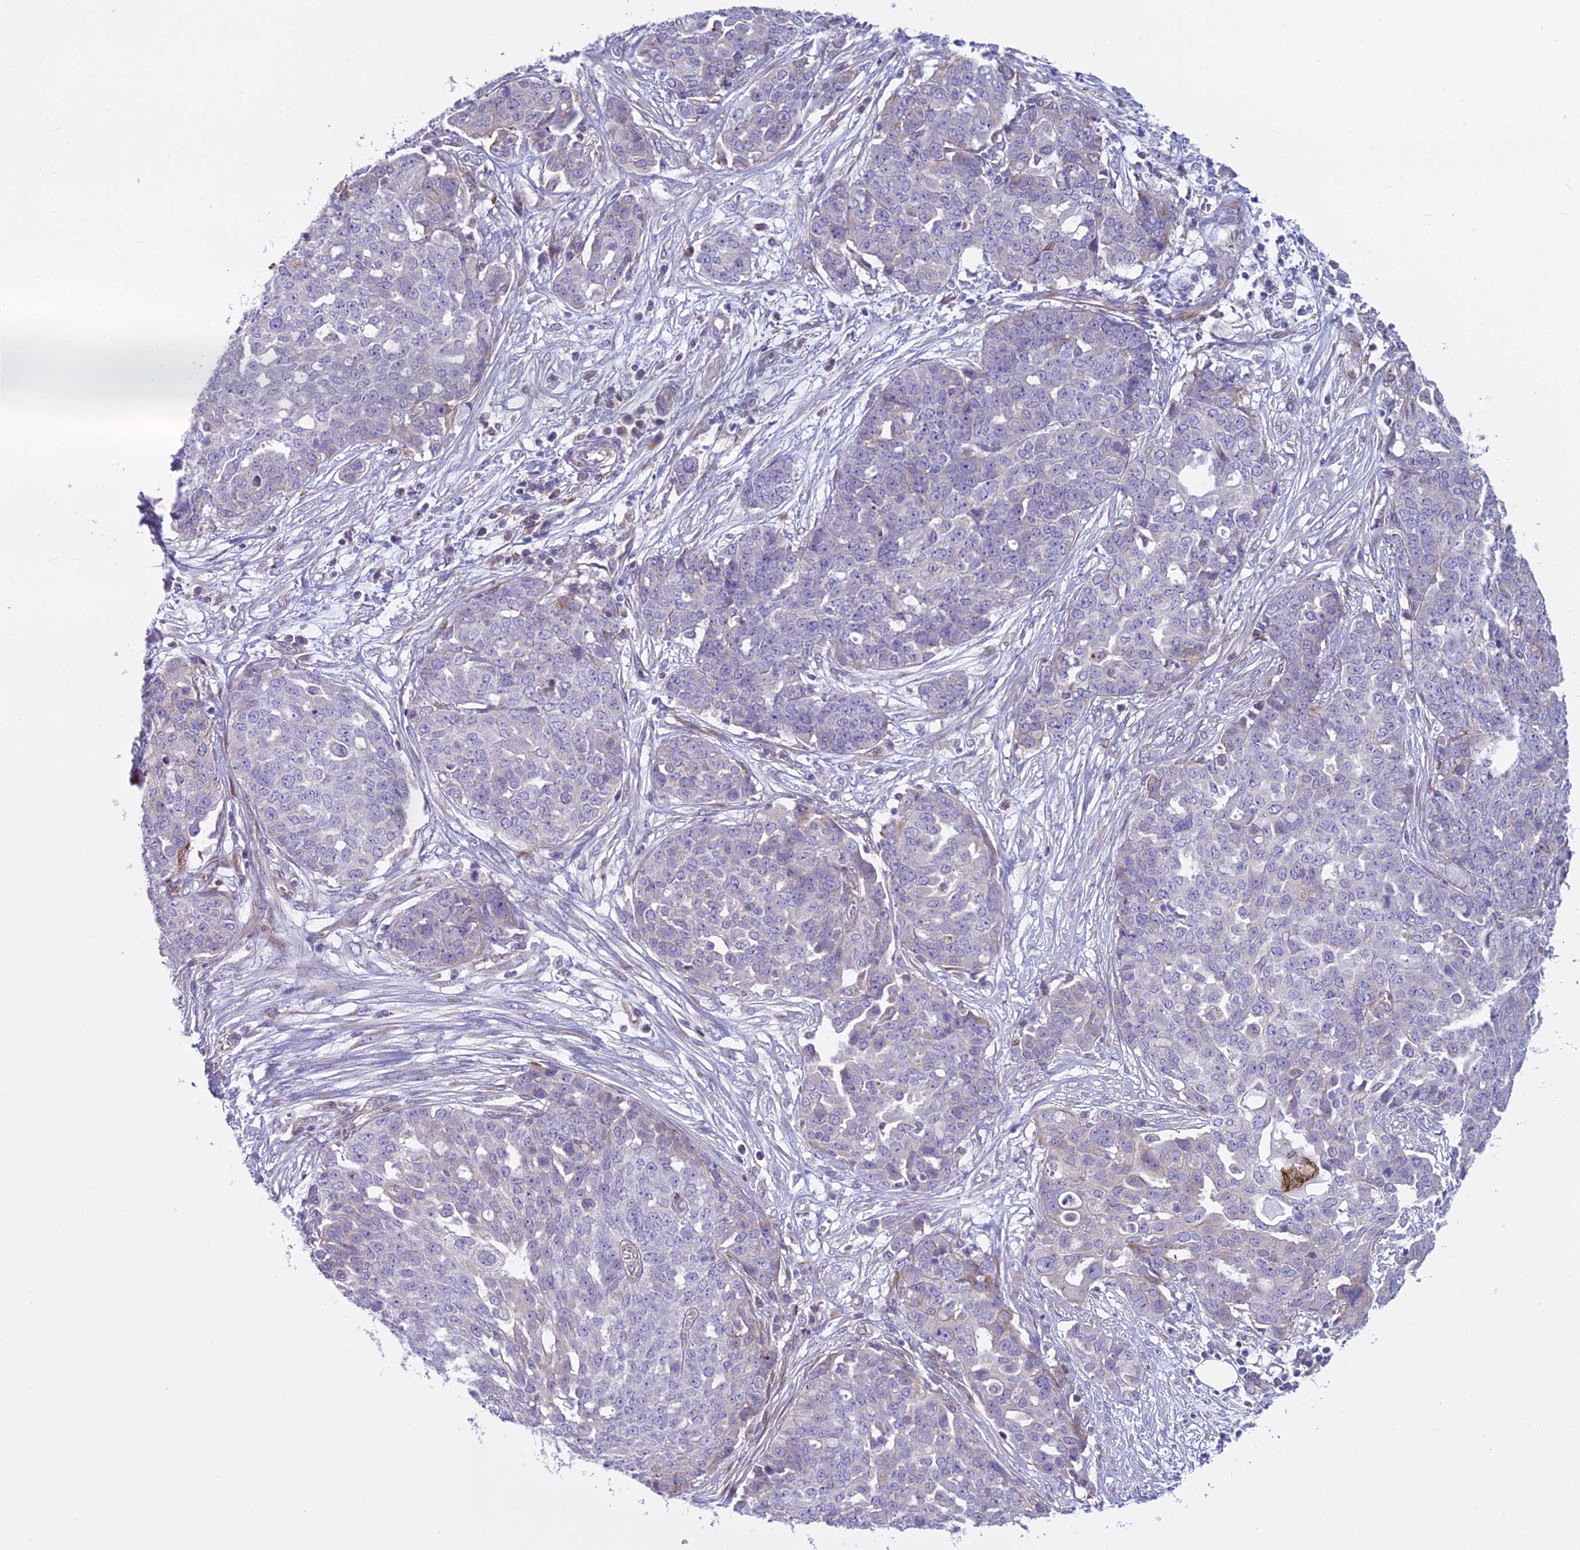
{"staining": {"intensity": "negative", "quantity": "none", "location": "none"}, "tissue": "ovarian cancer", "cell_type": "Tumor cells", "image_type": "cancer", "snomed": [{"axis": "morphology", "description": "Cystadenocarcinoma, serous, NOS"}, {"axis": "topography", "description": "Soft tissue"}, {"axis": "topography", "description": "Ovary"}], "caption": "Immunohistochemistry (IHC) of serous cystadenocarcinoma (ovarian) shows no expression in tumor cells.", "gene": "PCDHB14", "patient": {"sex": "female", "age": 57}}